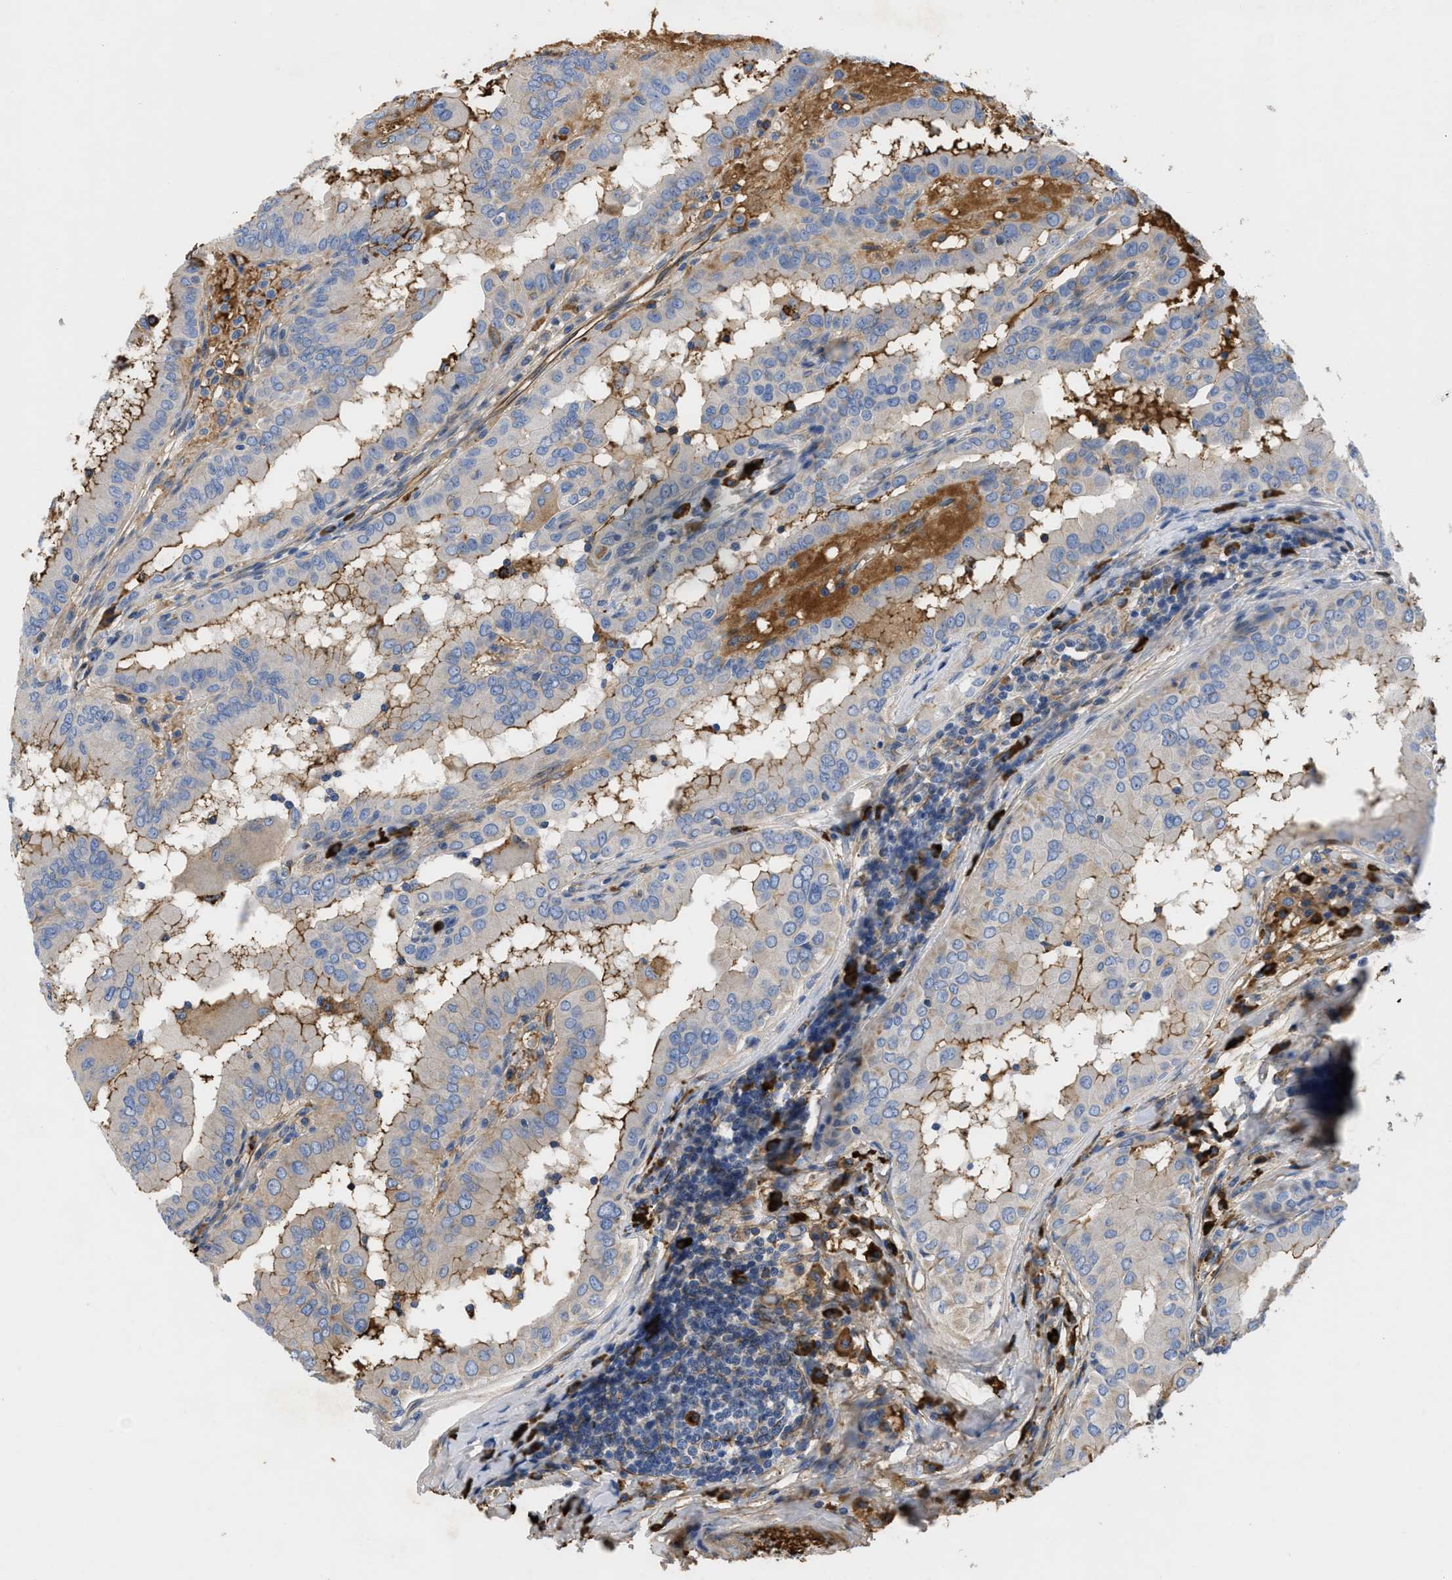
{"staining": {"intensity": "moderate", "quantity": "25%-75%", "location": "cytoplasmic/membranous"}, "tissue": "thyroid cancer", "cell_type": "Tumor cells", "image_type": "cancer", "snomed": [{"axis": "morphology", "description": "Papillary adenocarcinoma, NOS"}, {"axis": "topography", "description": "Thyroid gland"}], "caption": "A brown stain shows moderate cytoplasmic/membranous expression of a protein in papillary adenocarcinoma (thyroid) tumor cells. (DAB IHC, brown staining for protein, blue staining for nuclei).", "gene": "HSPG2", "patient": {"sex": "male", "age": 33}}